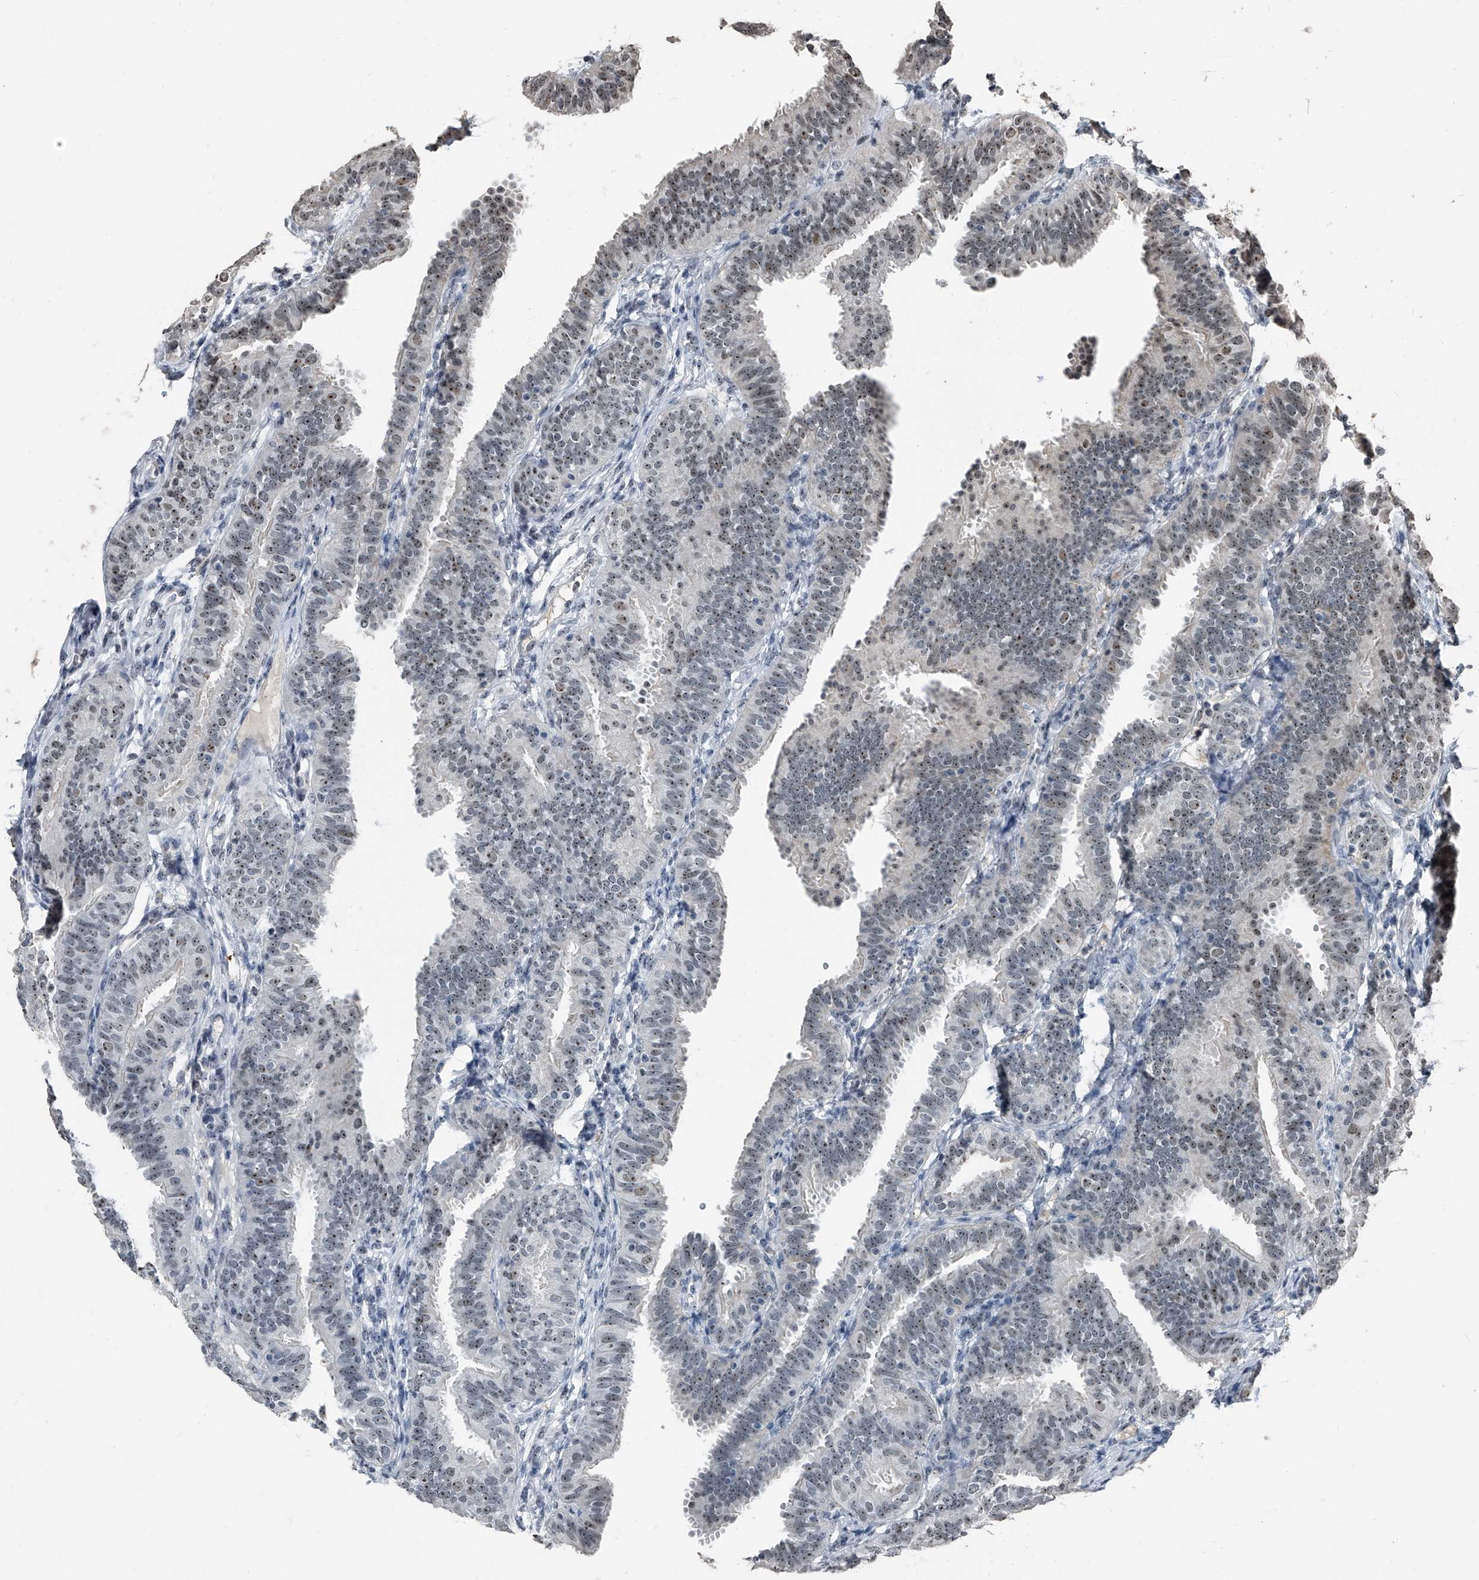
{"staining": {"intensity": "moderate", "quantity": "25%-75%", "location": "nuclear"}, "tissue": "fallopian tube", "cell_type": "Glandular cells", "image_type": "normal", "snomed": [{"axis": "morphology", "description": "Normal tissue, NOS"}, {"axis": "topography", "description": "Fallopian tube"}], "caption": "Approximately 25%-75% of glandular cells in unremarkable human fallopian tube reveal moderate nuclear protein staining as visualized by brown immunohistochemical staining.", "gene": "TCOF1", "patient": {"sex": "female", "age": 35}}